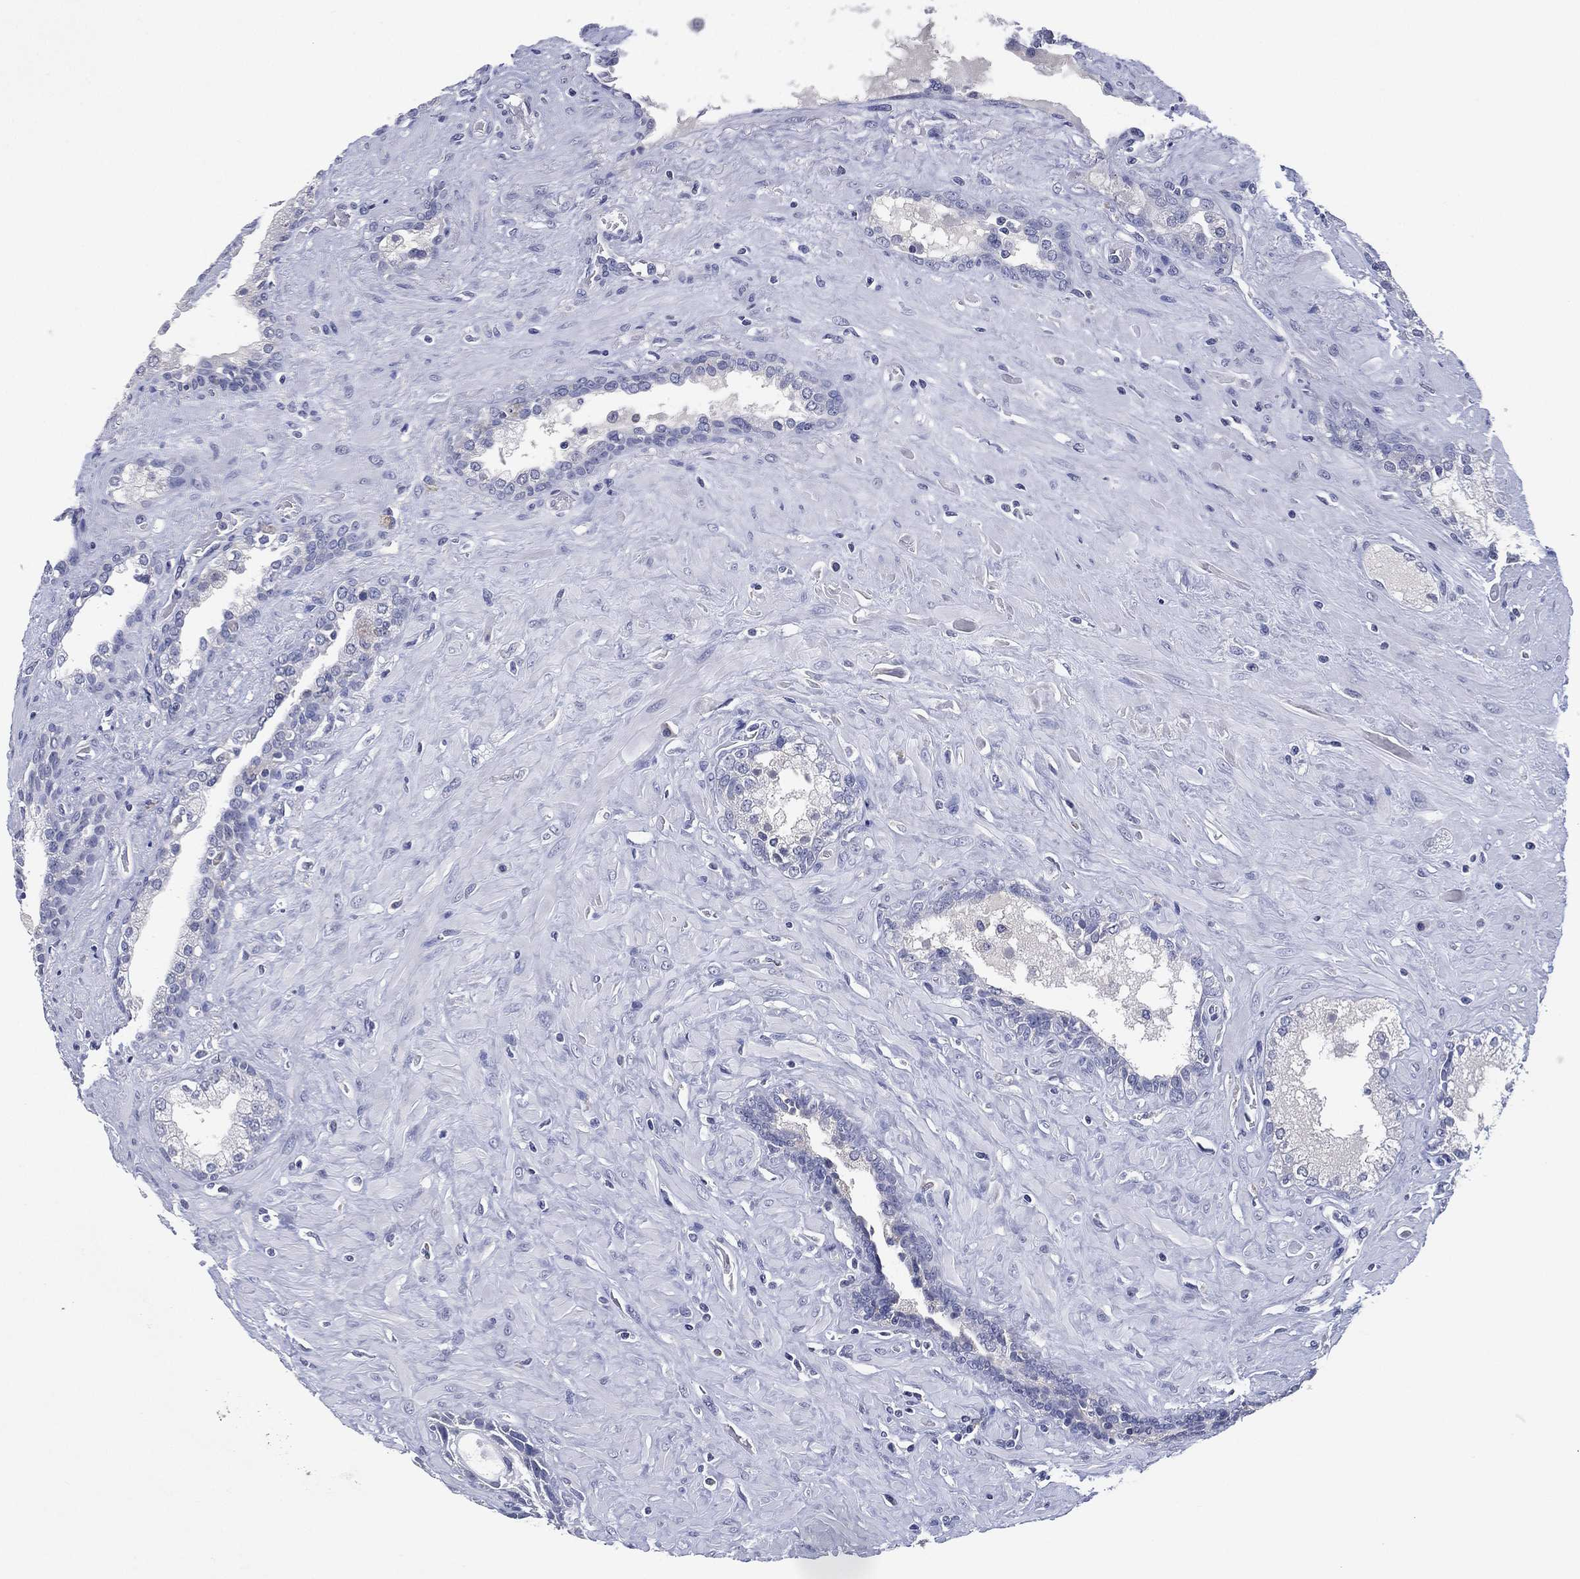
{"staining": {"intensity": "negative", "quantity": "none", "location": "none"}, "tissue": "prostate", "cell_type": "Glandular cells", "image_type": "normal", "snomed": [{"axis": "morphology", "description": "Normal tissue, NOS"}, {"axis": "topography", "description": "Prostate"}], "caption": "Image shows no significant protein expression in glandular cells of unremarkable prostate.", "gene": "KRT35", "patient": {"sex": "male", "age": 63}}